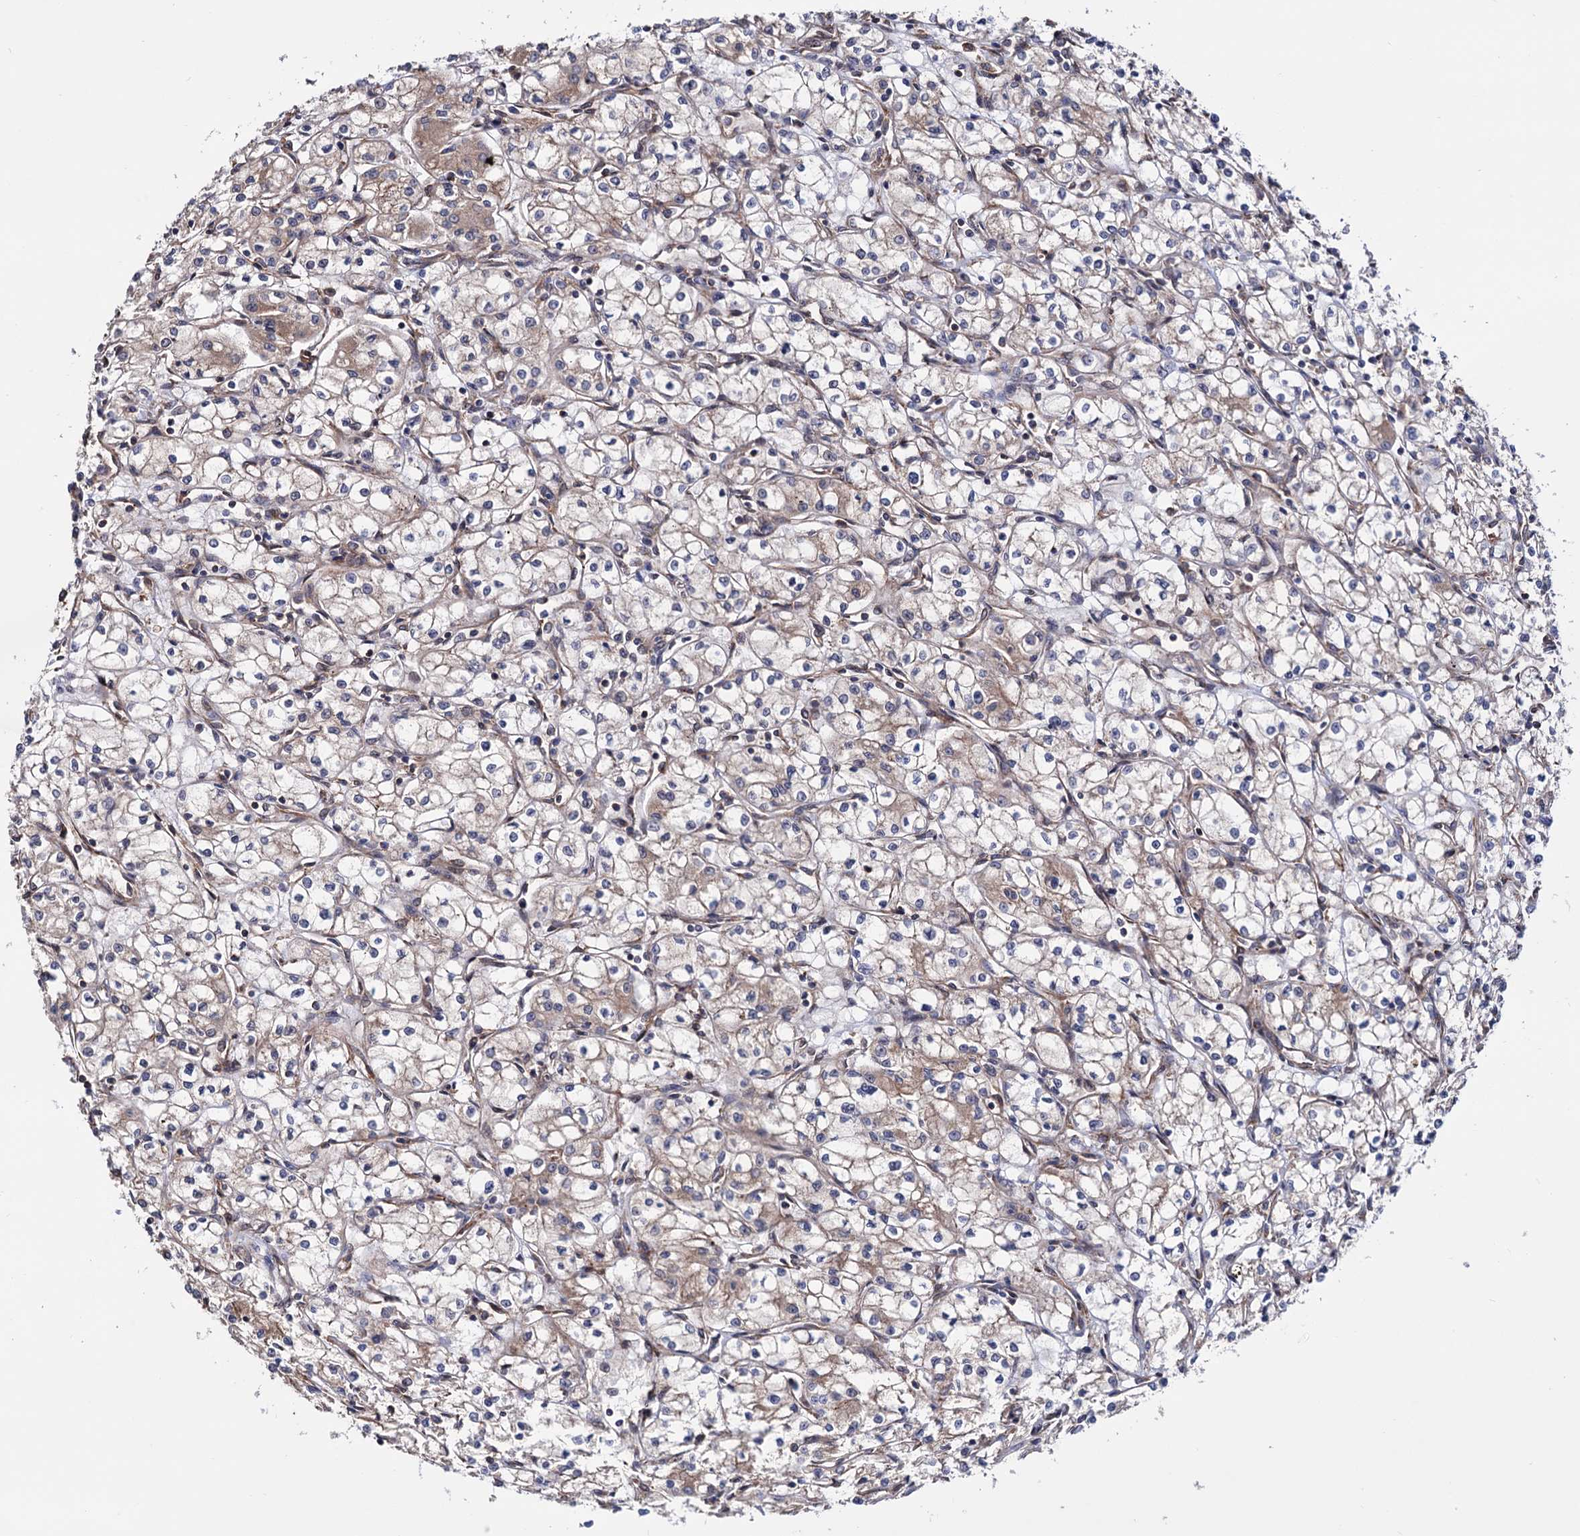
{"staining": {"intensity": "weak", "quantity": "<25%", "location": "cytoplasmic/membranous"}, "tissue": "renal cancer", "cell_type": "Tumor cells", "image_type": "cancer", "snomed": [{"axis": "morphology", "description": "Adenocarcinoma, NOS"}, {"axis": "topography", "description": "Kidney"}], "caption": "Immunohistochemistry (IHC) histopathology image of human renal adenocarcinoma stained for a protein (brown), which displays no positivity in tumor cells.", "gene": "FERMT2", "patient": {"sex": "male", "age": 59}}